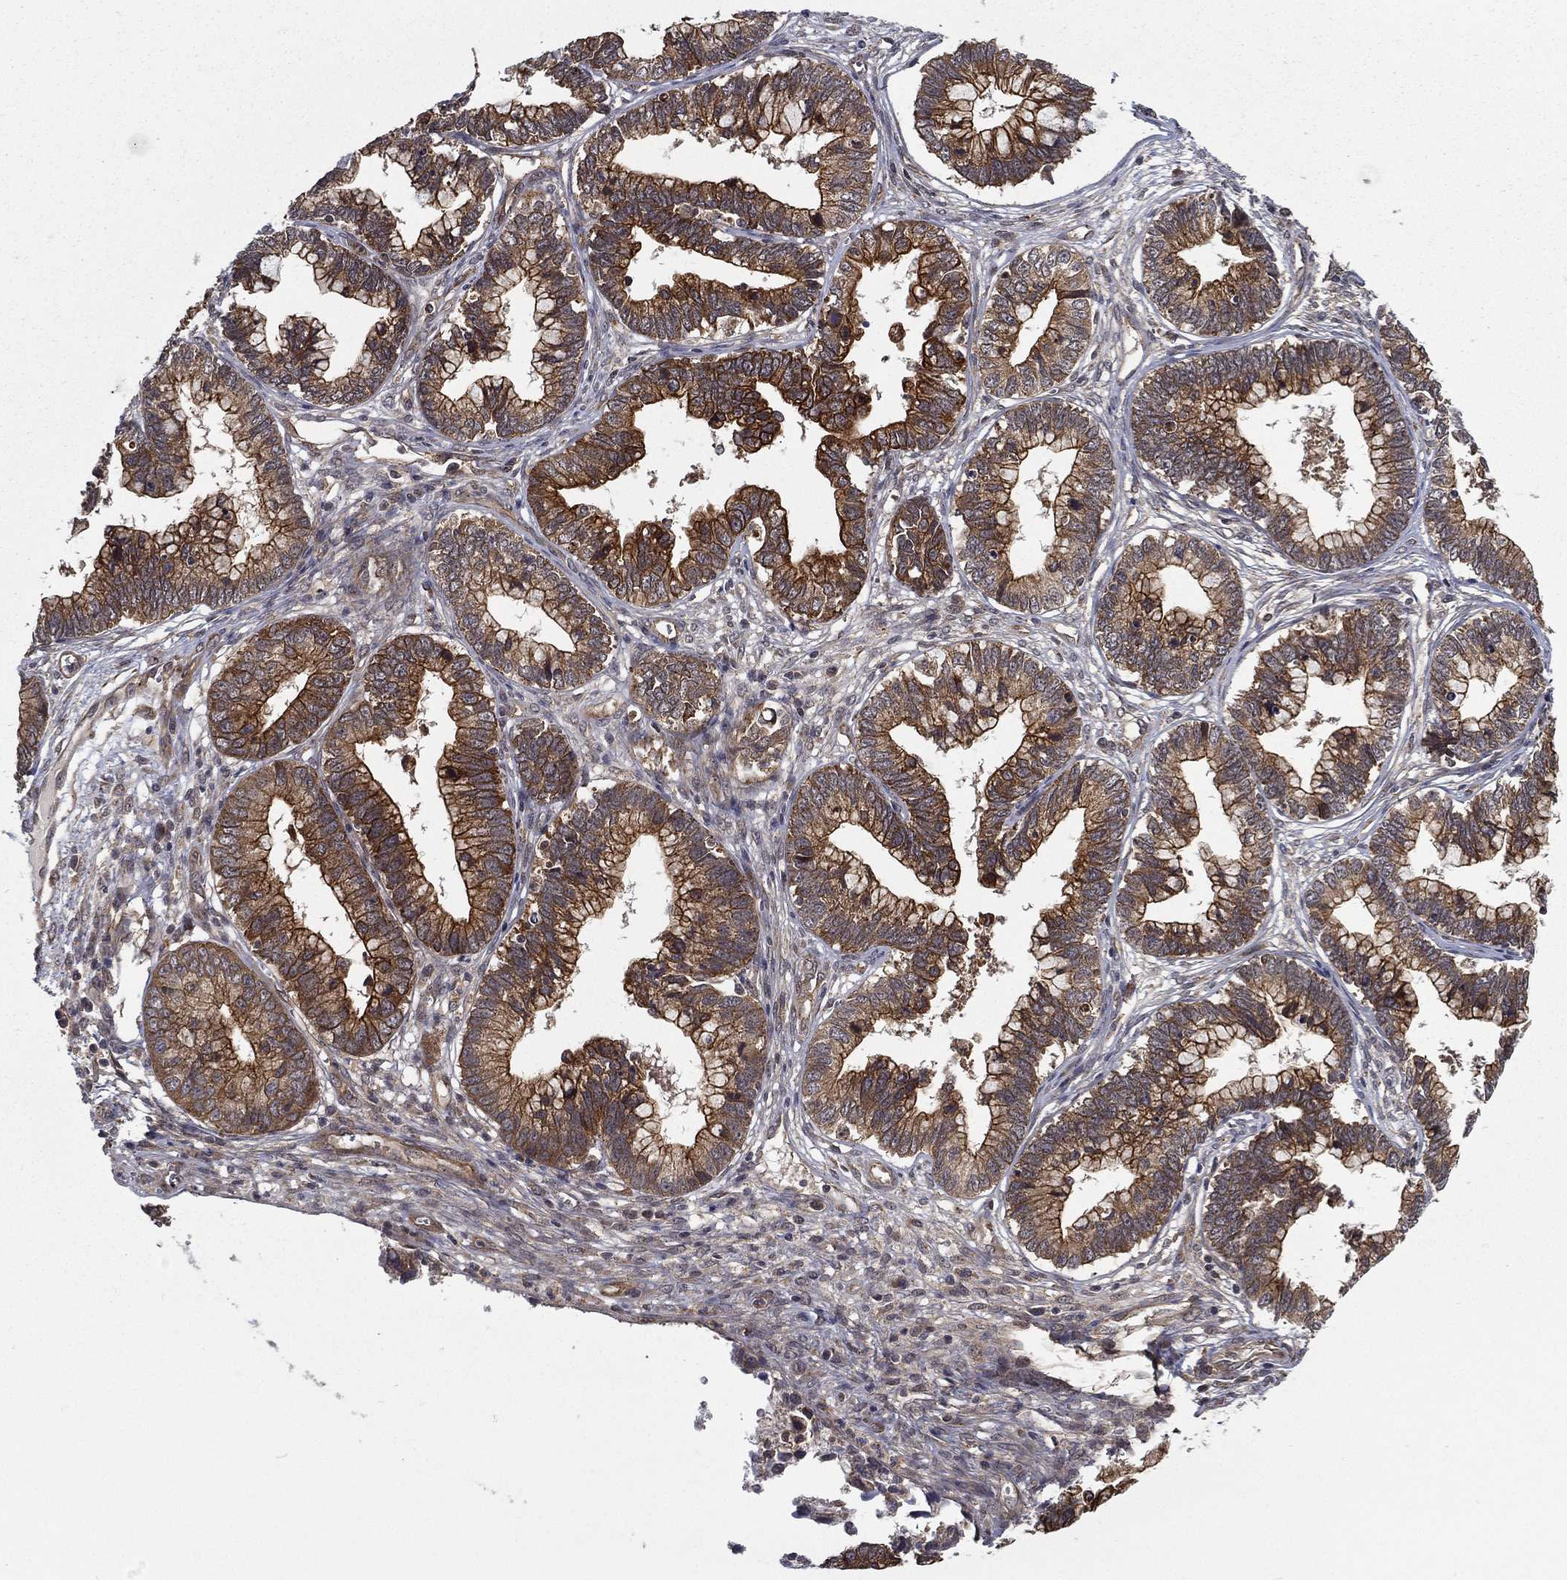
{"staining": {"intensity": "strong", "quantity": ">75%", "location": "cytoplasmic/membranous"}, "tissue": "cervical cancer", "cell_type": "Tumor cells", "image_type": "cancer", "snomed": [{"axis": "morphology", "description": "Adenocarcinoma, NOS"}, {"axis": "topography", "description": "Cervix"}], "caption": "The immunohistochemical stain labels strong cytoplasmic/membranous expression in tumor cells of cervical cancer tissue.", "gene": "UACA", "patient": {"sex": "female", "age": 44}}